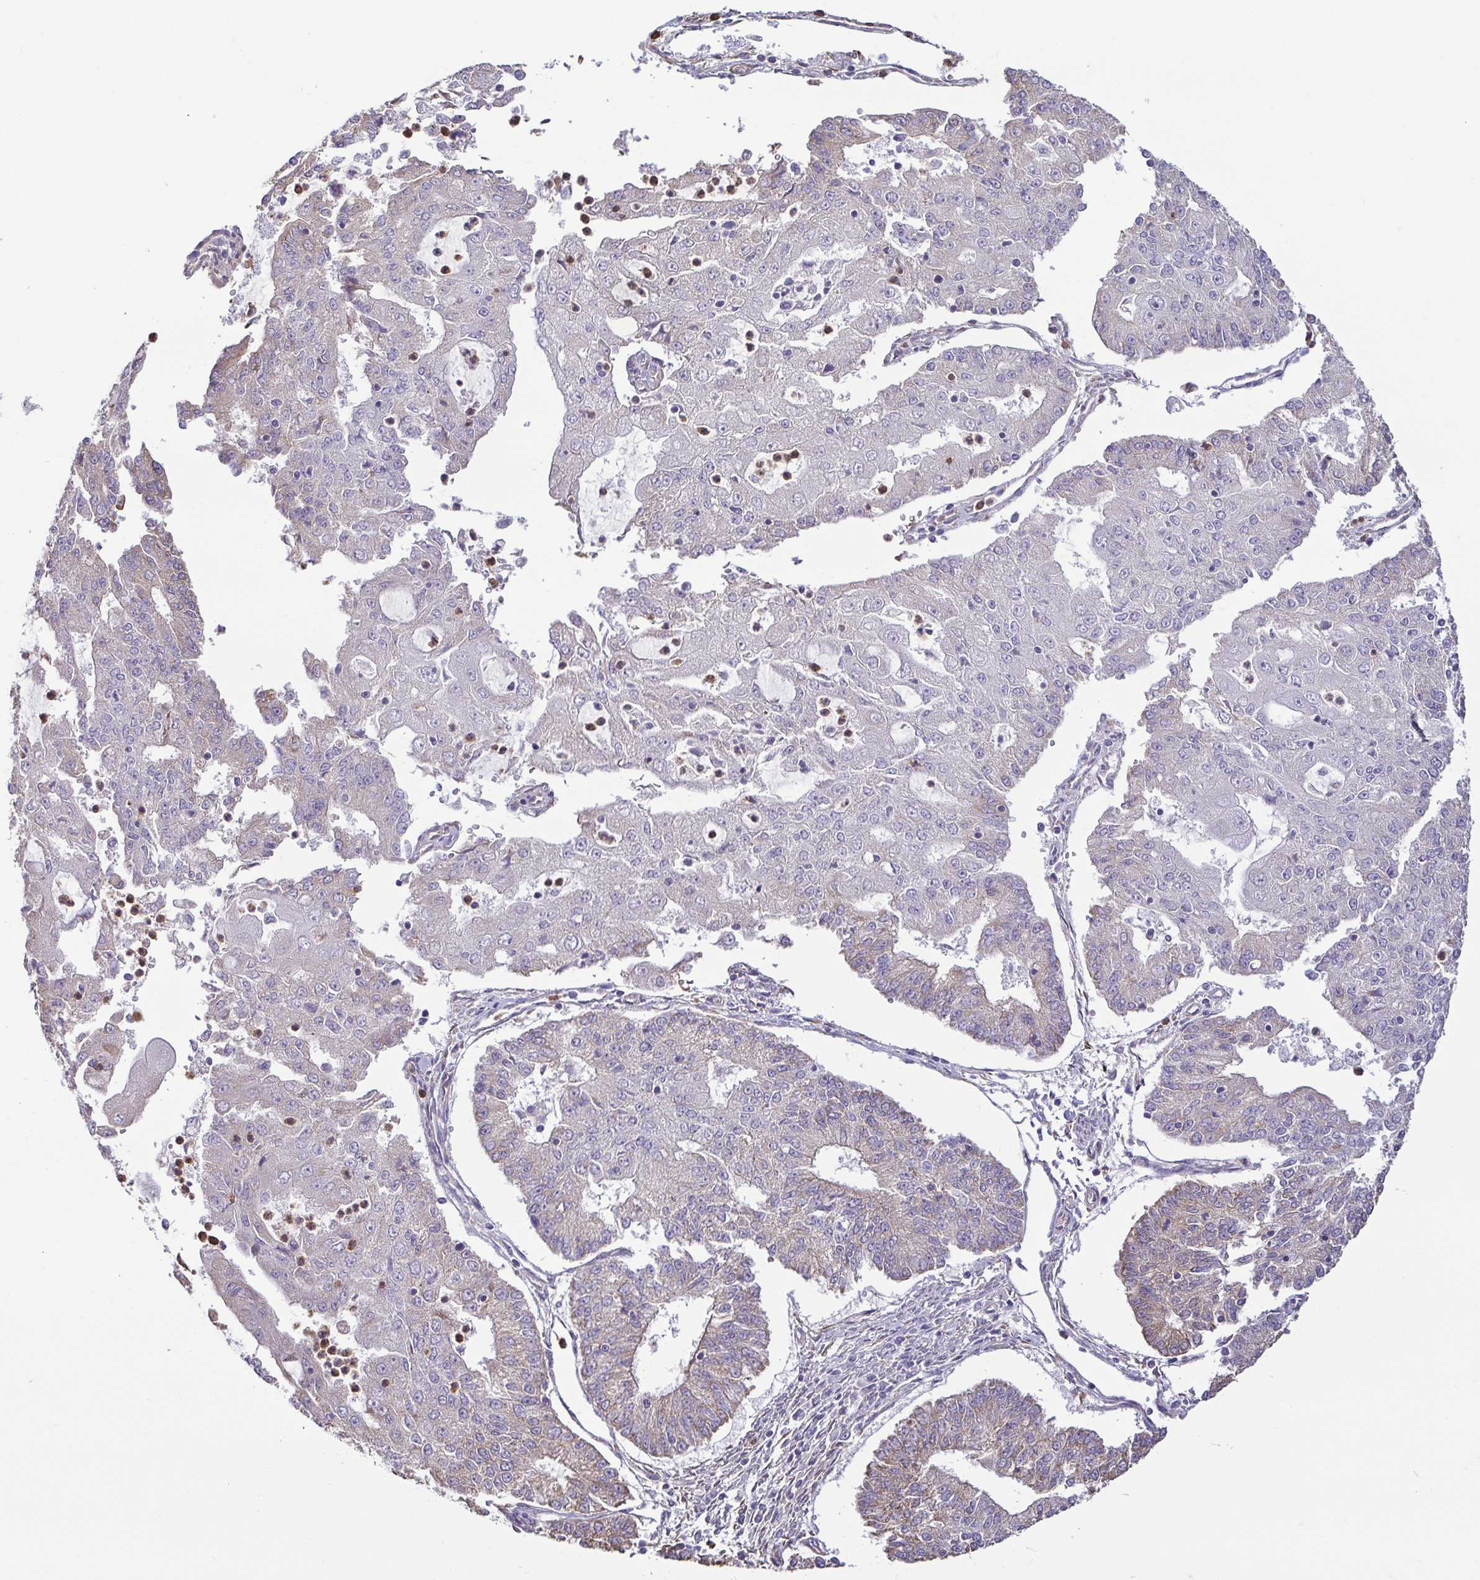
{"staining": {"intensity": "weak", "quantity": "<25%", "location": "cytoplasmic/membranous"}, "tissue": "endometrial cancer", "cell_type": "Tumor cells", "image_type": "cancer", "snomed": [{"axis": "morphology", "description": "Adenocarcinoma, NOS"}, {"axis": "topography", "description": "Endometrium"}], "caption": "This micrograph is of endometrial cancer stained with immunohistochemistry (IHC) to label a protein in brown with the nuclei are counter-stained blue. There is no positivity in tumor cells. Nuclei are stained in blue.", "gene": "MYL10", "patient": {"sex": "female", "age": 56}}